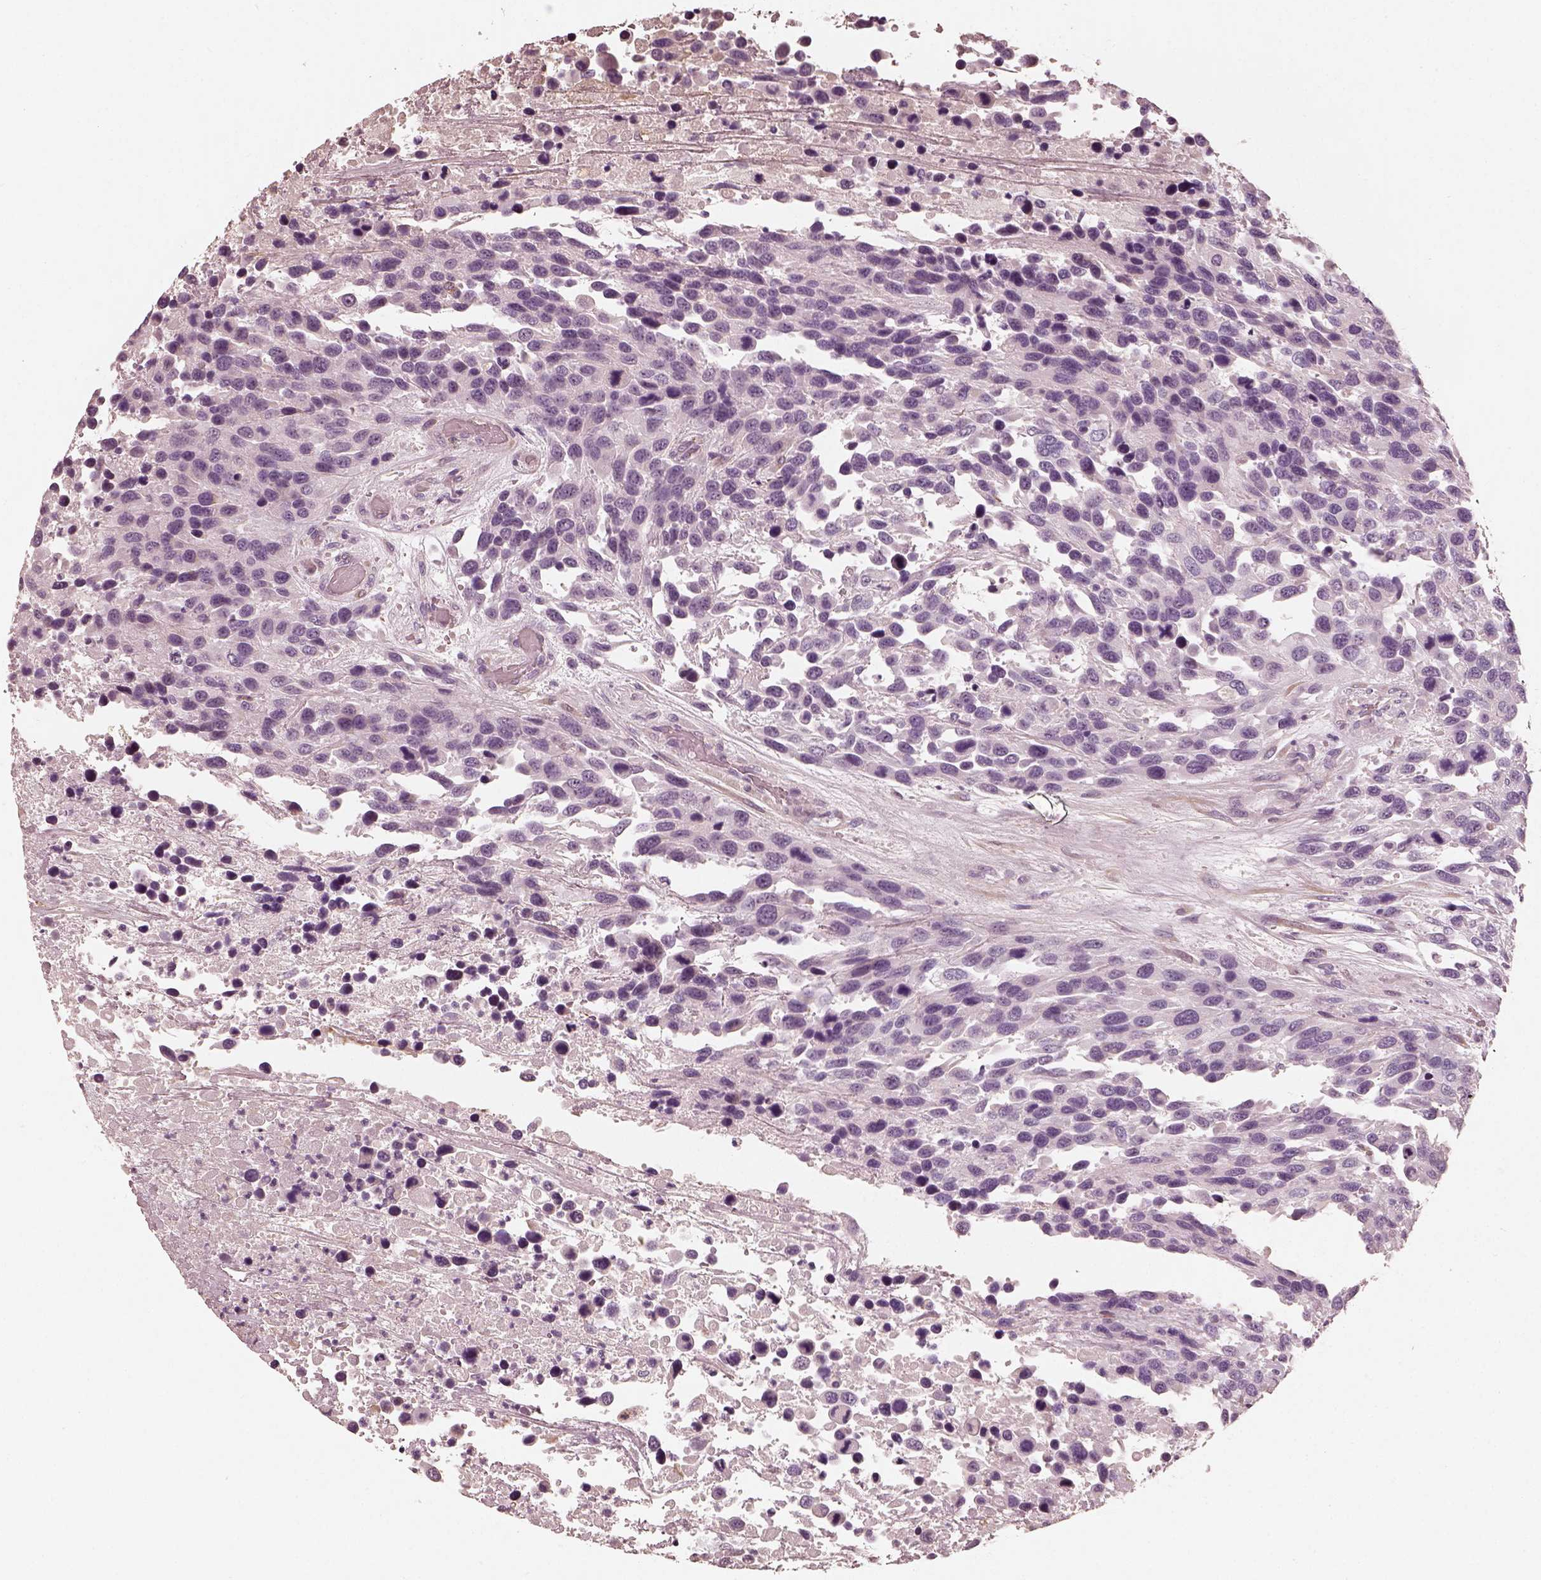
{"staining": {"intensity": "negative", "quantity": "none", "location": "none"}, "tissue": "urothelial cancer", "cell_type": "Tumor cells", "image_type": "cancer", "snomed": [{"axis": "morphology", "description": "Urothelial carcinoma, High grade"}, {"axis": "topography", "description": "Urinary bladder"}], "caption": "Urothelial cancer stained for a protein using immunohistochemistry demonstrates no expression tumor cells.", "gene": "RS1", "patient": {"sex": "female", "age": 70}}